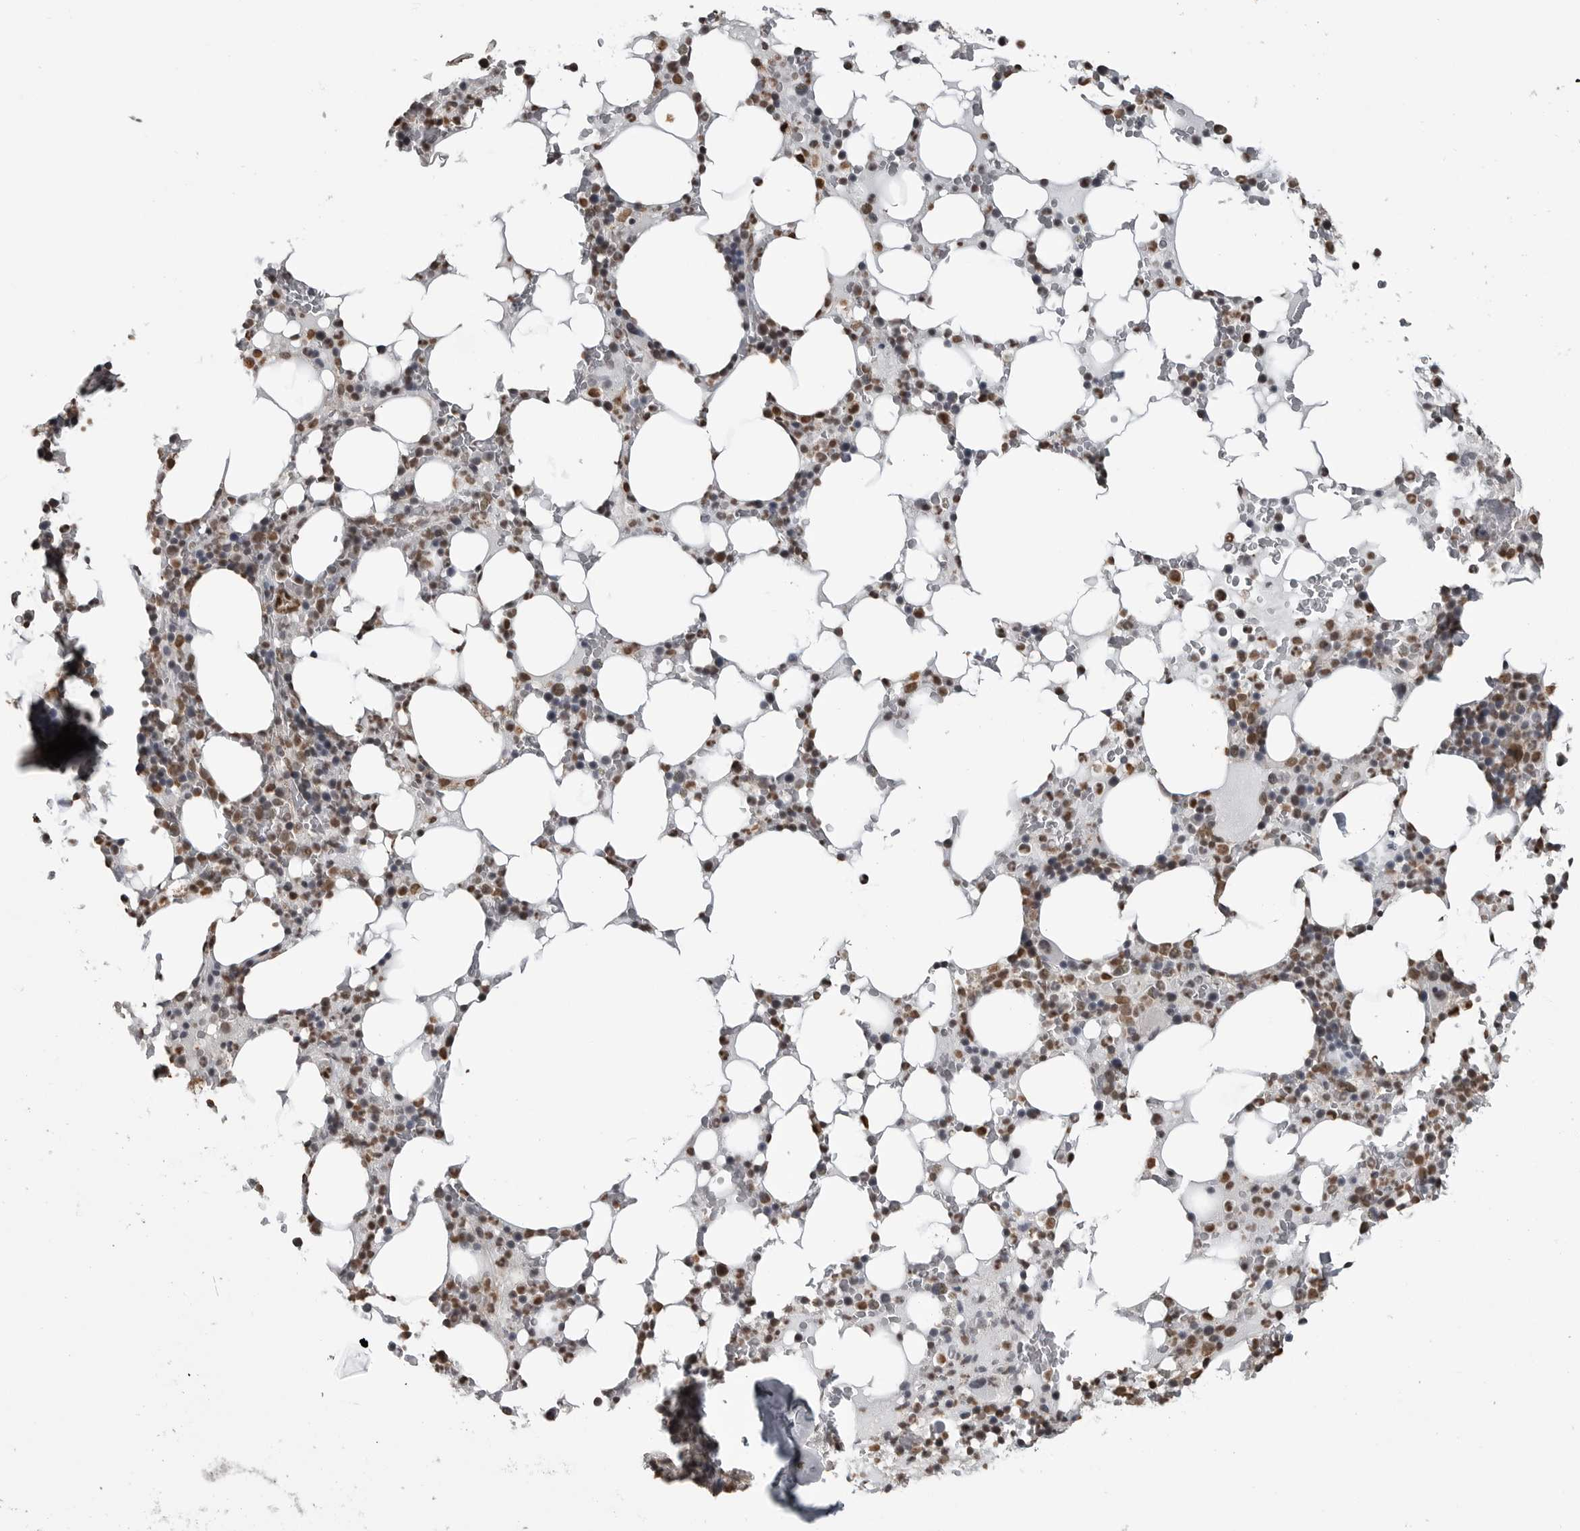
{"staining": {"intensity": "moderate", "quantity": "25%-75%", "location": "nuclear"}, "tissue": "bone marrow", "cell_type": "Hematopoietic cells", "image_type": "normal", "snomed": [{"axis": "morphology", "description": "Normal tissue, NOS"}, {"axis": "topography", "description": "Bone marrow"}], "caption": "Immunohistochemistry of normal bone marrow reveals medium levels of moderate nuclear expression in about 25%-75% of hematopoietic cells.", "gene": "SMAD2", "patient": {"sex": "male", "age": 58}}